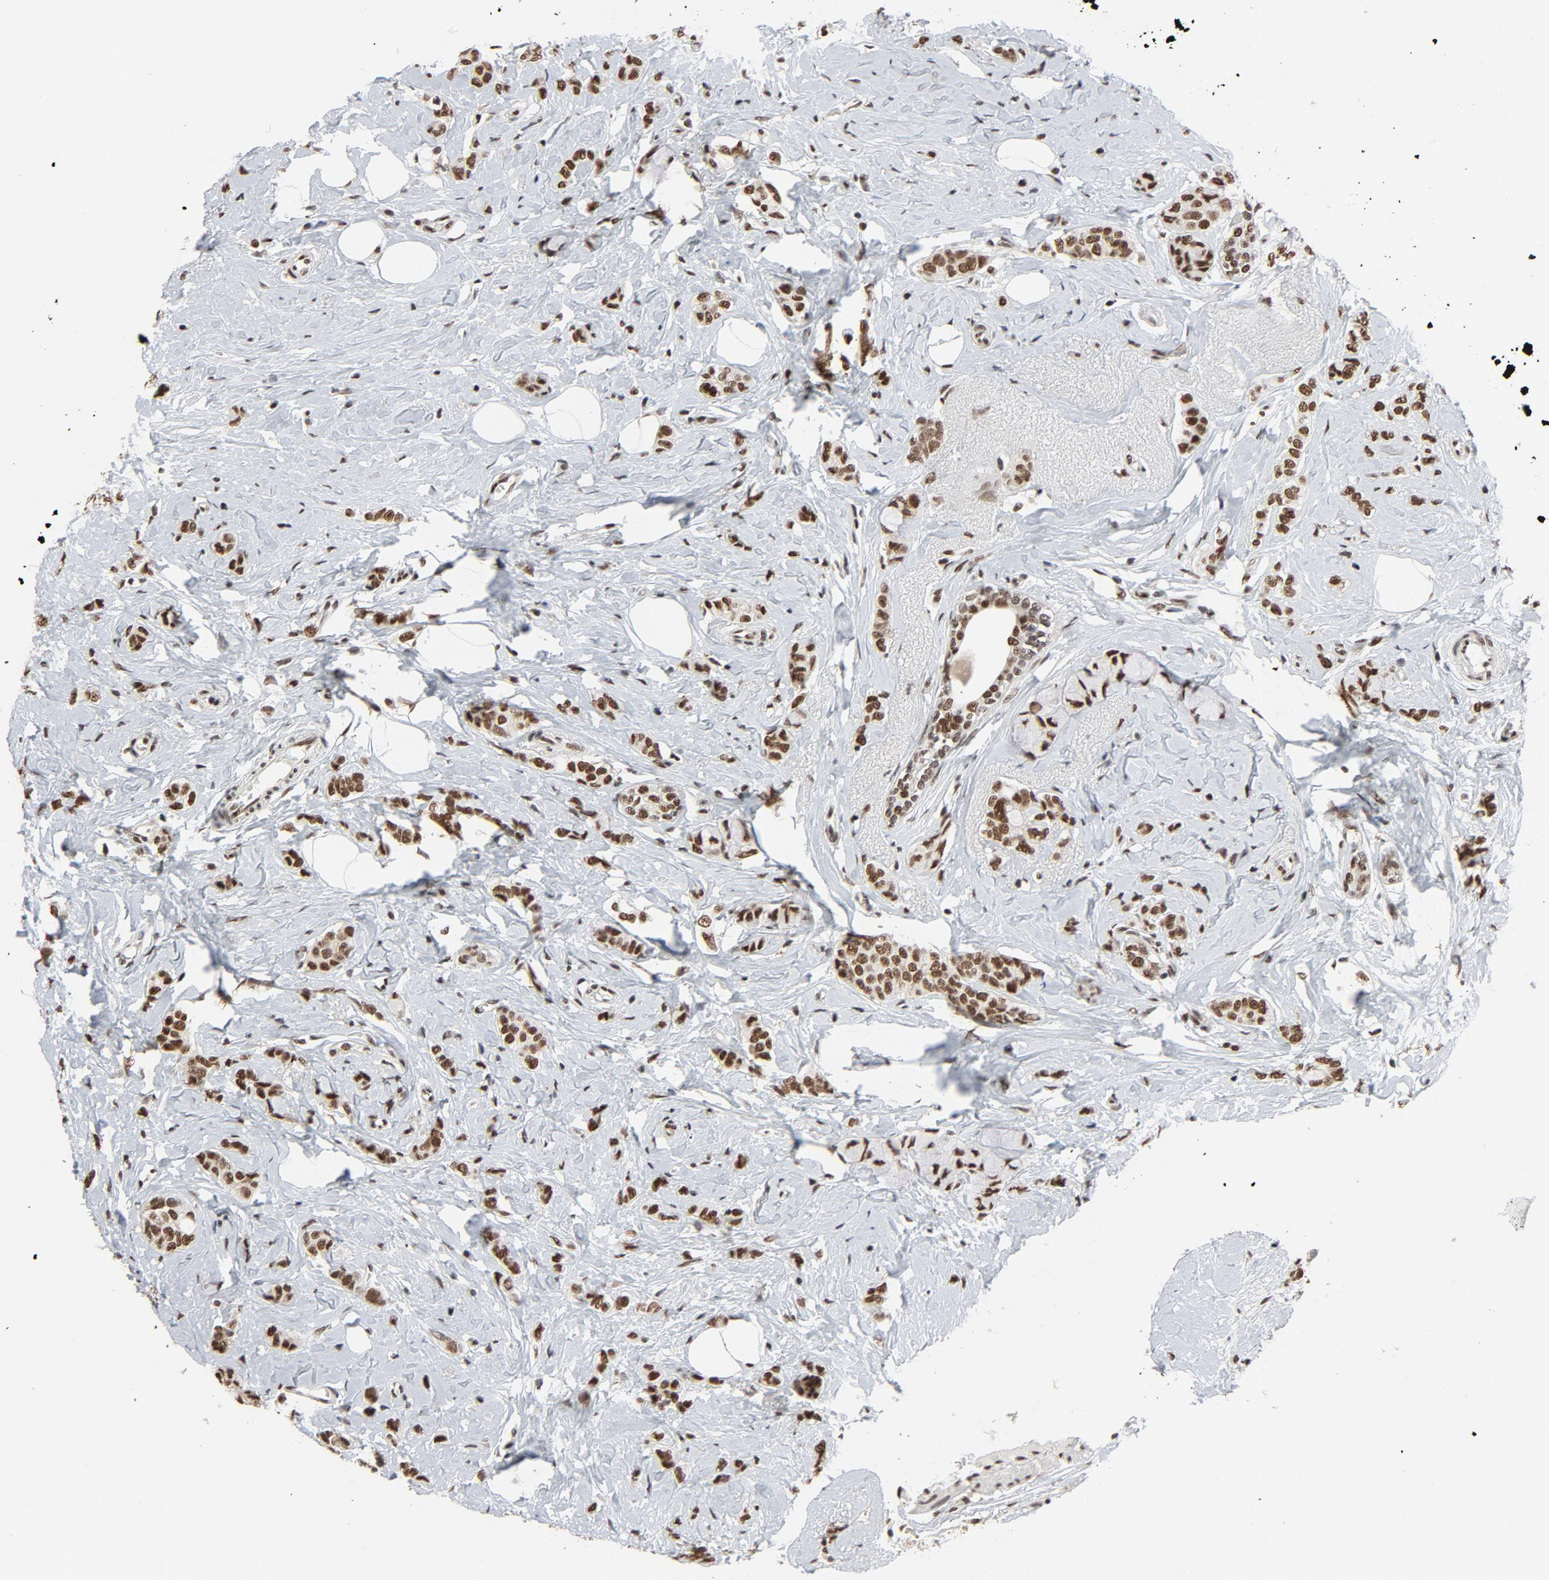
{"staining": {"intensity": "moderate", "quantity": ">75%", "location": "nuclear"}, "tissue": "breast cancer", "cell_type": "Tumor cells", "image_type": "cancer", "snomed": [{"axis": "morphology", "description": "Lobular carcinoma"}, {"axis": "topography", "description": "Breast"}], "caption": "Breast lobular carcinoma was stained to show a protein in brown. There is medium levels of moderate nuclear expression in approximately >75% of tumor cells.", "gene": "MRE11", "patient": {"sex": "female", "age": 60}}